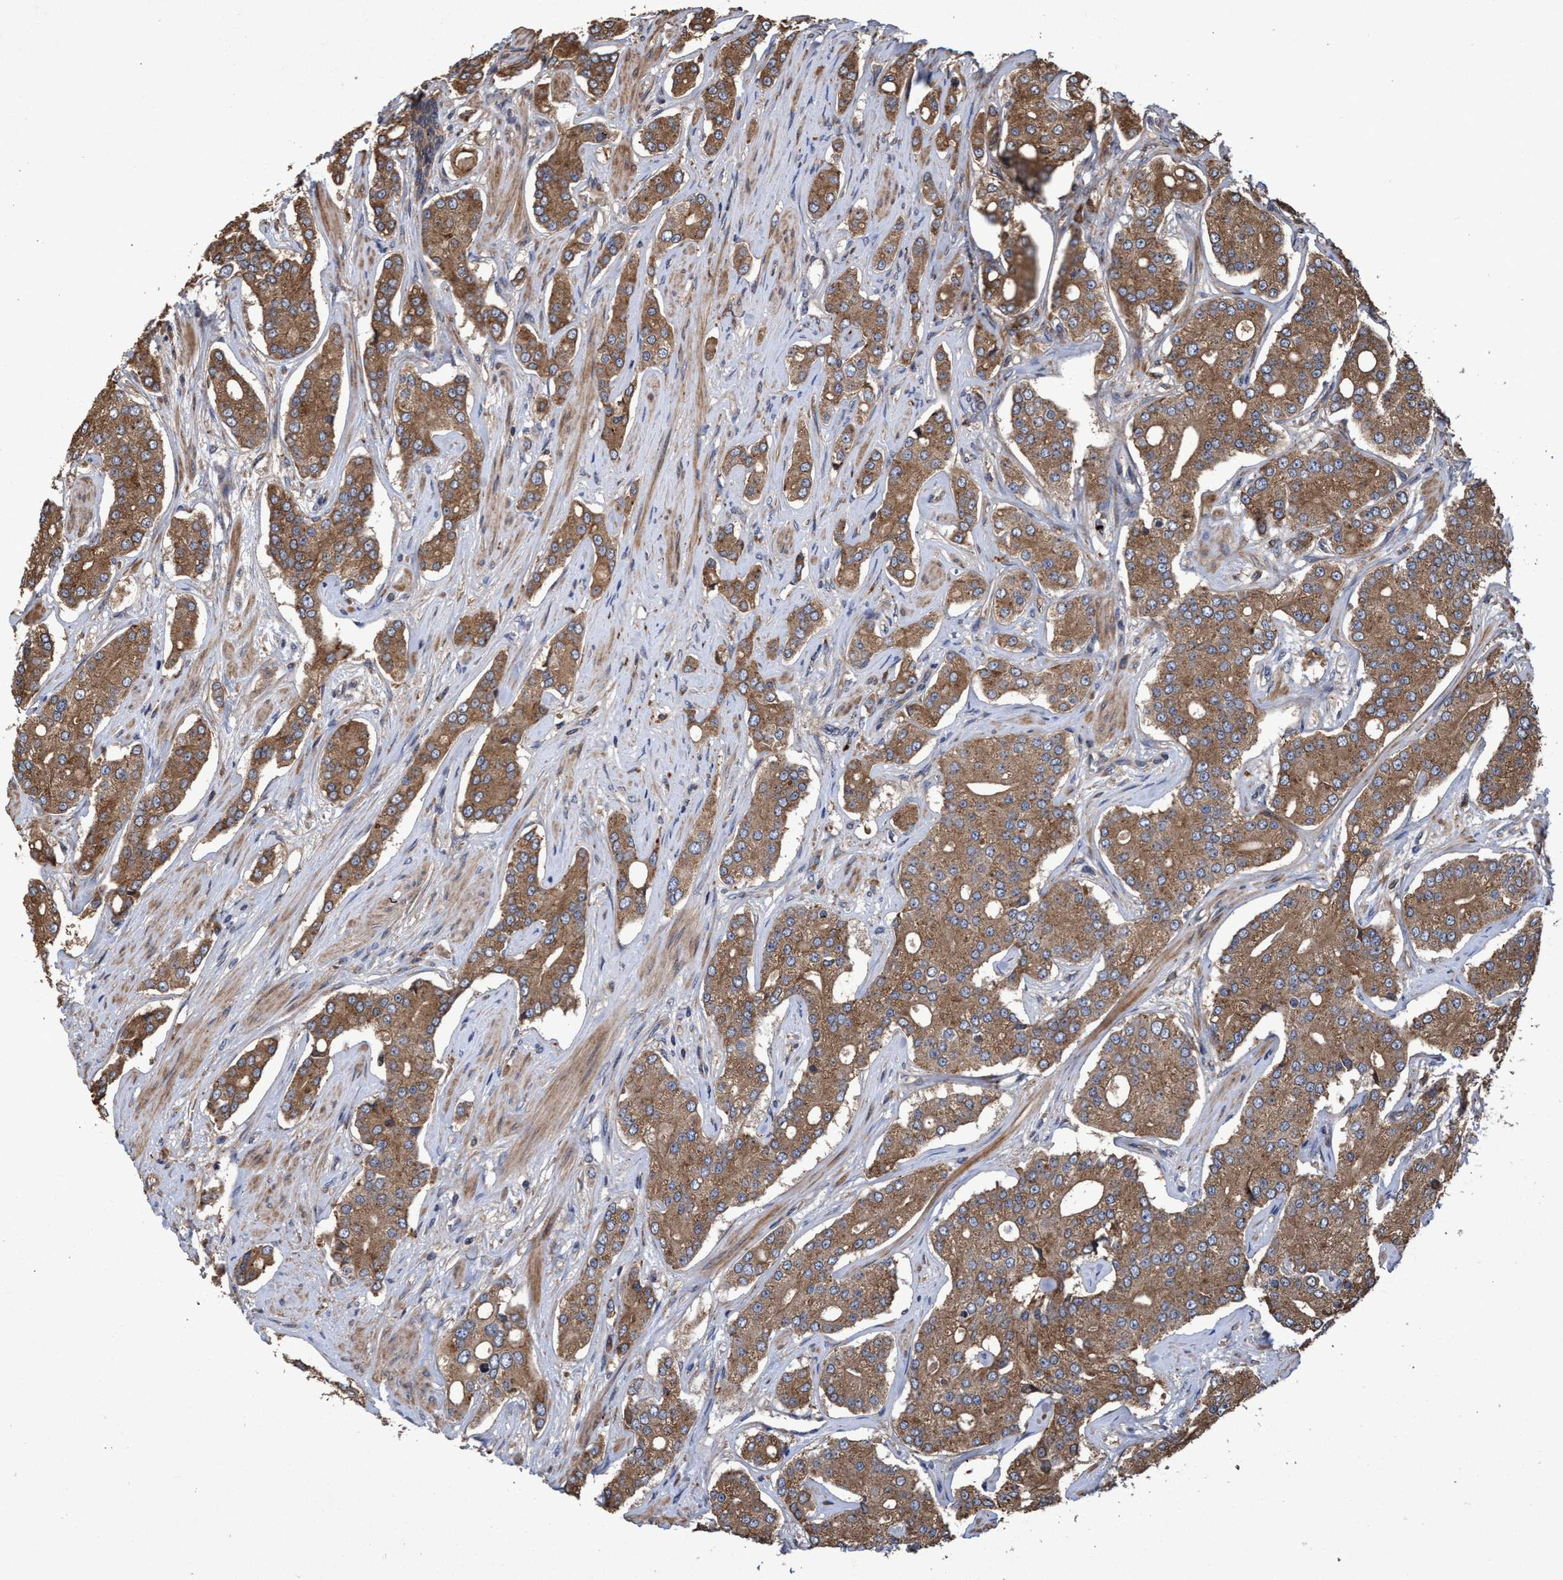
{"staining": {"intensity": "moderate", "quantity": ">75%", "location": "cytoplasmic/membranous"}, "tissue": "prostate cancer", "cell_type": "Tumor cells", "image_type": "cancer", "snomed": [{"axis": "morphology", "description": "Adenocarcinoma, High grade"}, {"axis": "topography", "description": "Prostate"}], "caption": "Immunohistochemical staining of prostate cancer (adenocarcinoma (high-grade)) exhibits medium levels of moderate cytoplasmic/membranous protein staining in approximately >75% of tumor cells.", "gene": "CHMP6", "patient": {"sex": "male", "age": 71}}